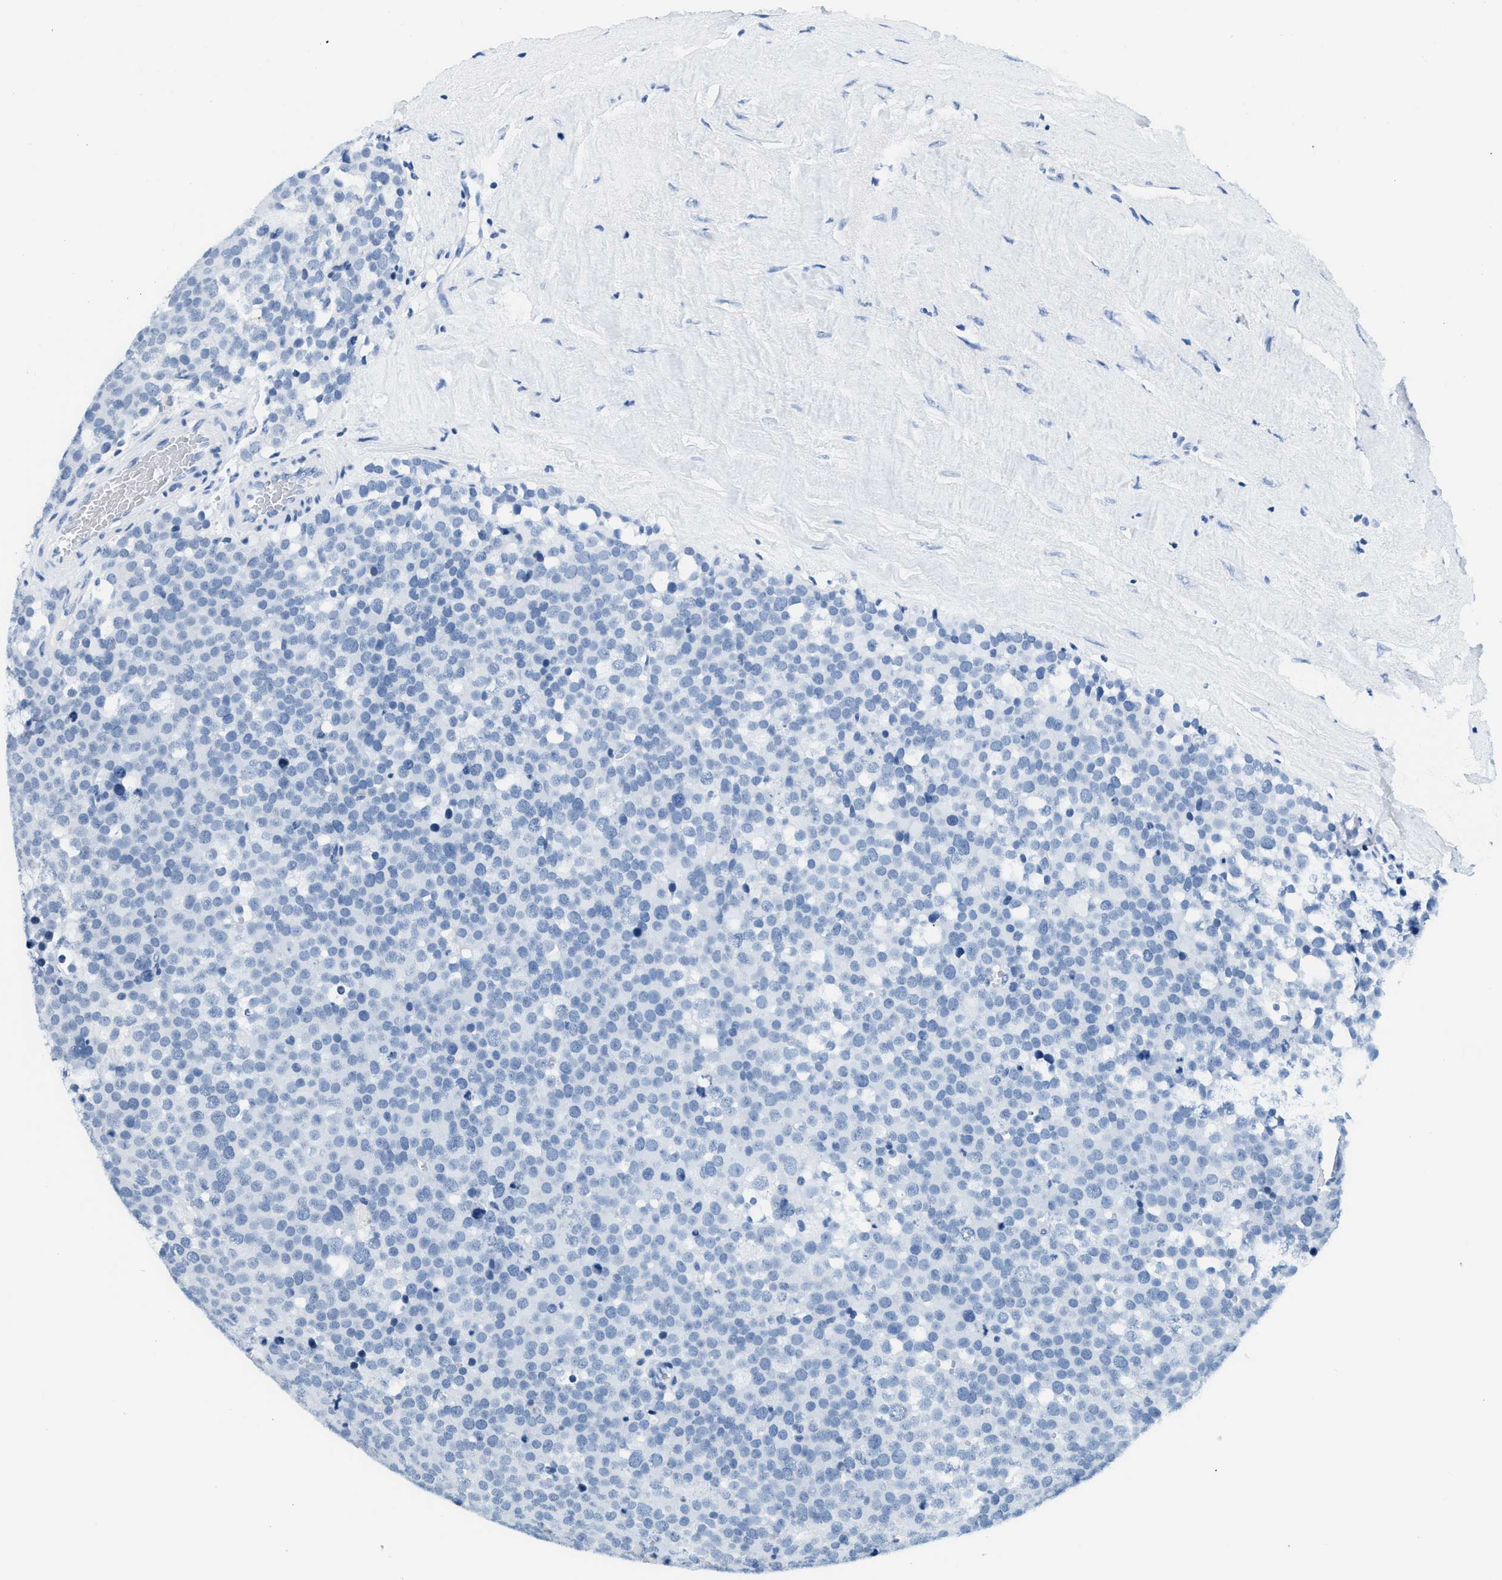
{"staining": {"intensity": "negative", "quantity": "none", "location": "none"}, "tissue": "testis cancer", "cell_type": "Tumor cells", "image_type": "cancer", "snomed": [{"axis": "morphology", "description": "Normal tissue, NOS"}, {"axis": "morphology", "description": "Seminoma, NOS"}, {"axis": "topography", "description": "Testis"}], "caption": "The photomicrograph displays no significant staining in tumor cells of testis cancer (seminoma). The staining is performed using DAB (3,3'-diaminobenzidine) brown chromogen with nuclei counter-stained in using hematoxylin.", "gene": "CA4", "patient": {"sex": "male", "age": 71}}